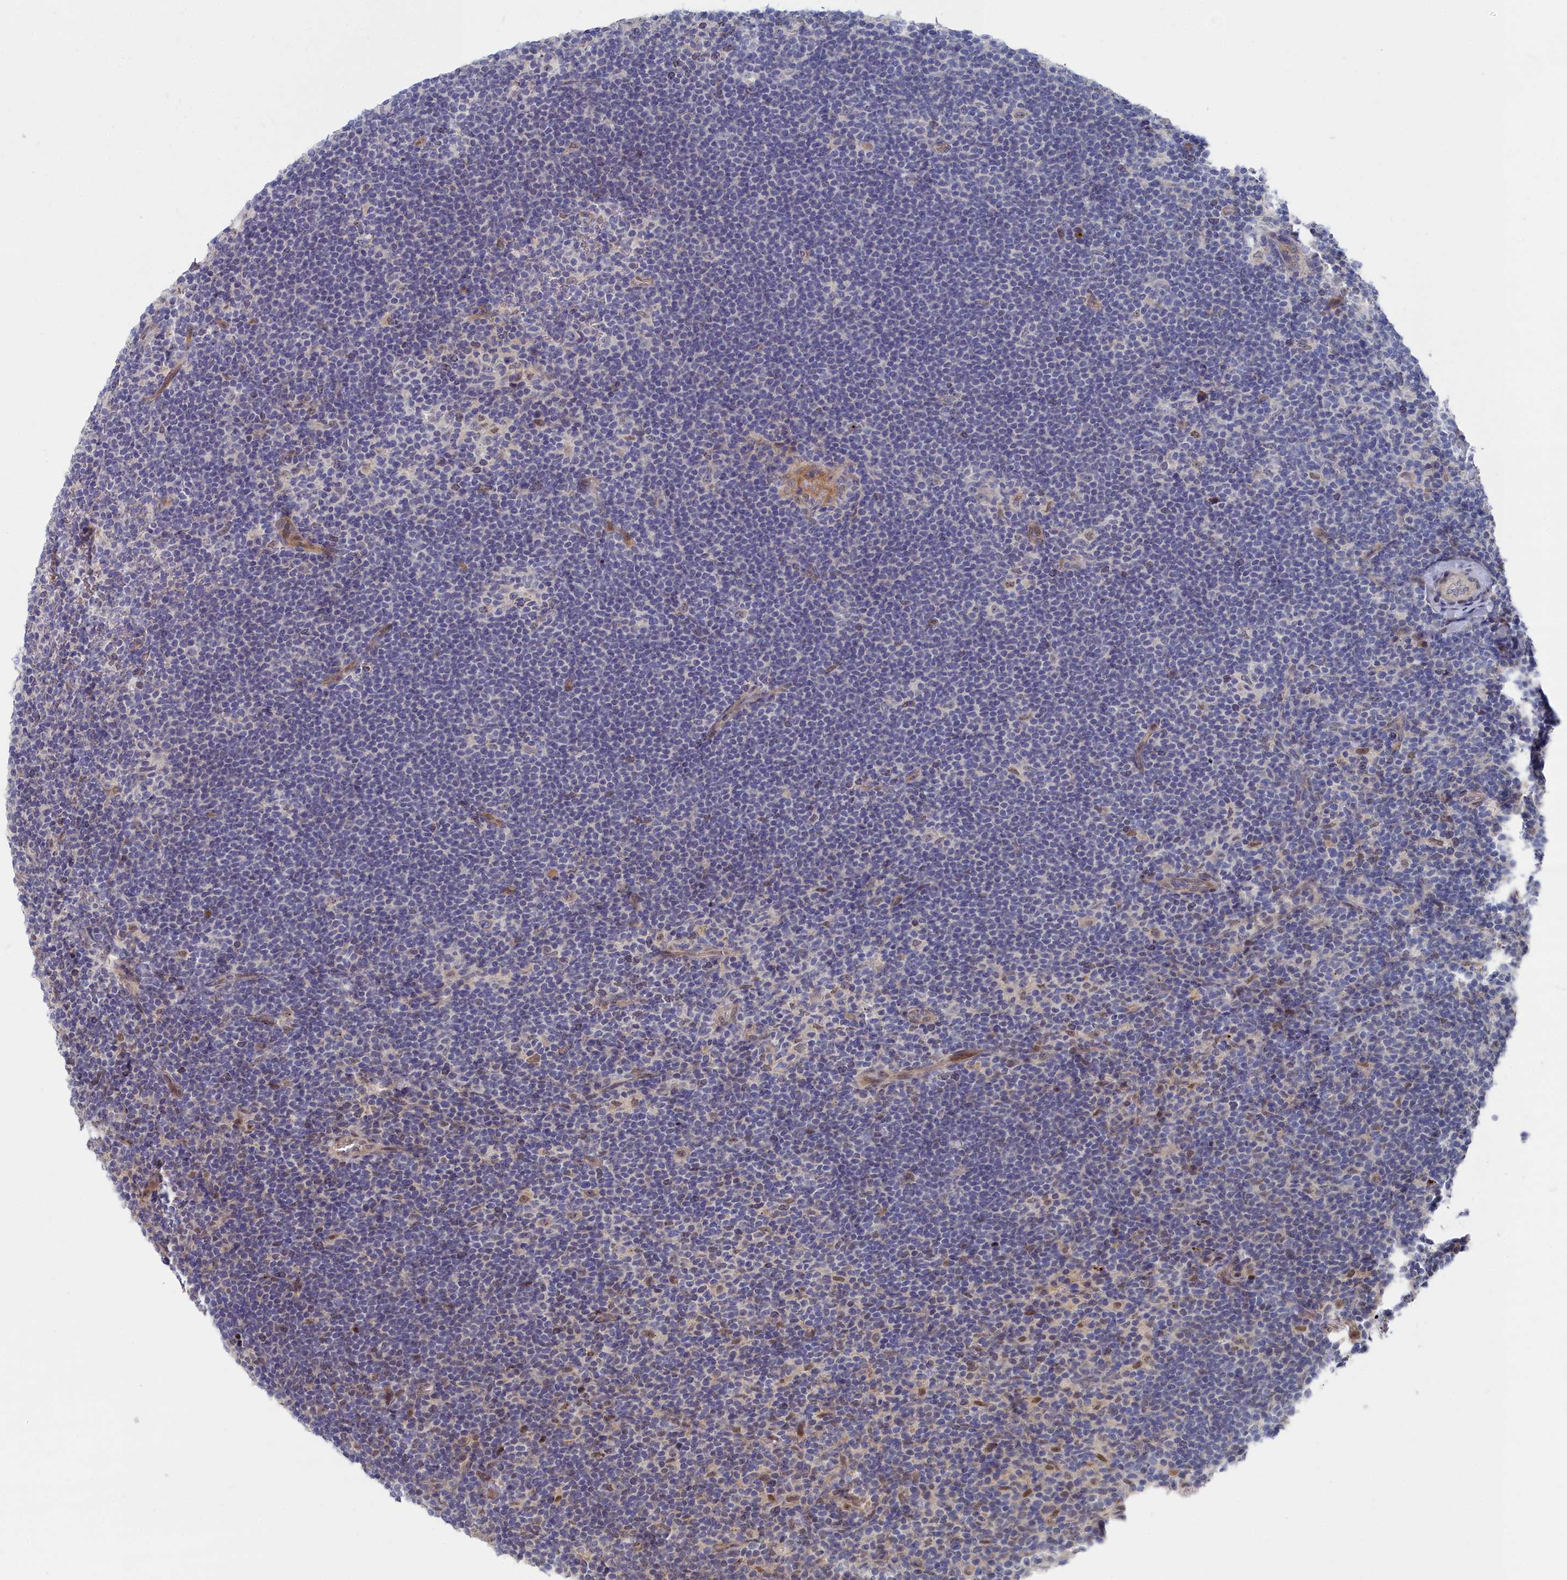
{"staining": {"intensity": "weak", "quantity": "<25%", "location": "cytoplasmic/membranous"}, "tissue": "lymphoma", "cell_type": "Tumor cells", "image_type": "cancer", "snomed": [{"axis": "morphology", "description": "Hodgkin's disease, NOS"}, {"axis": "topography", "description": "Lymph node"}], "caption": "Tumor cells show no significant positivity in lymphoma.", "gene": "RPS27A", "patient": {"sex": "female", "age": 57}}